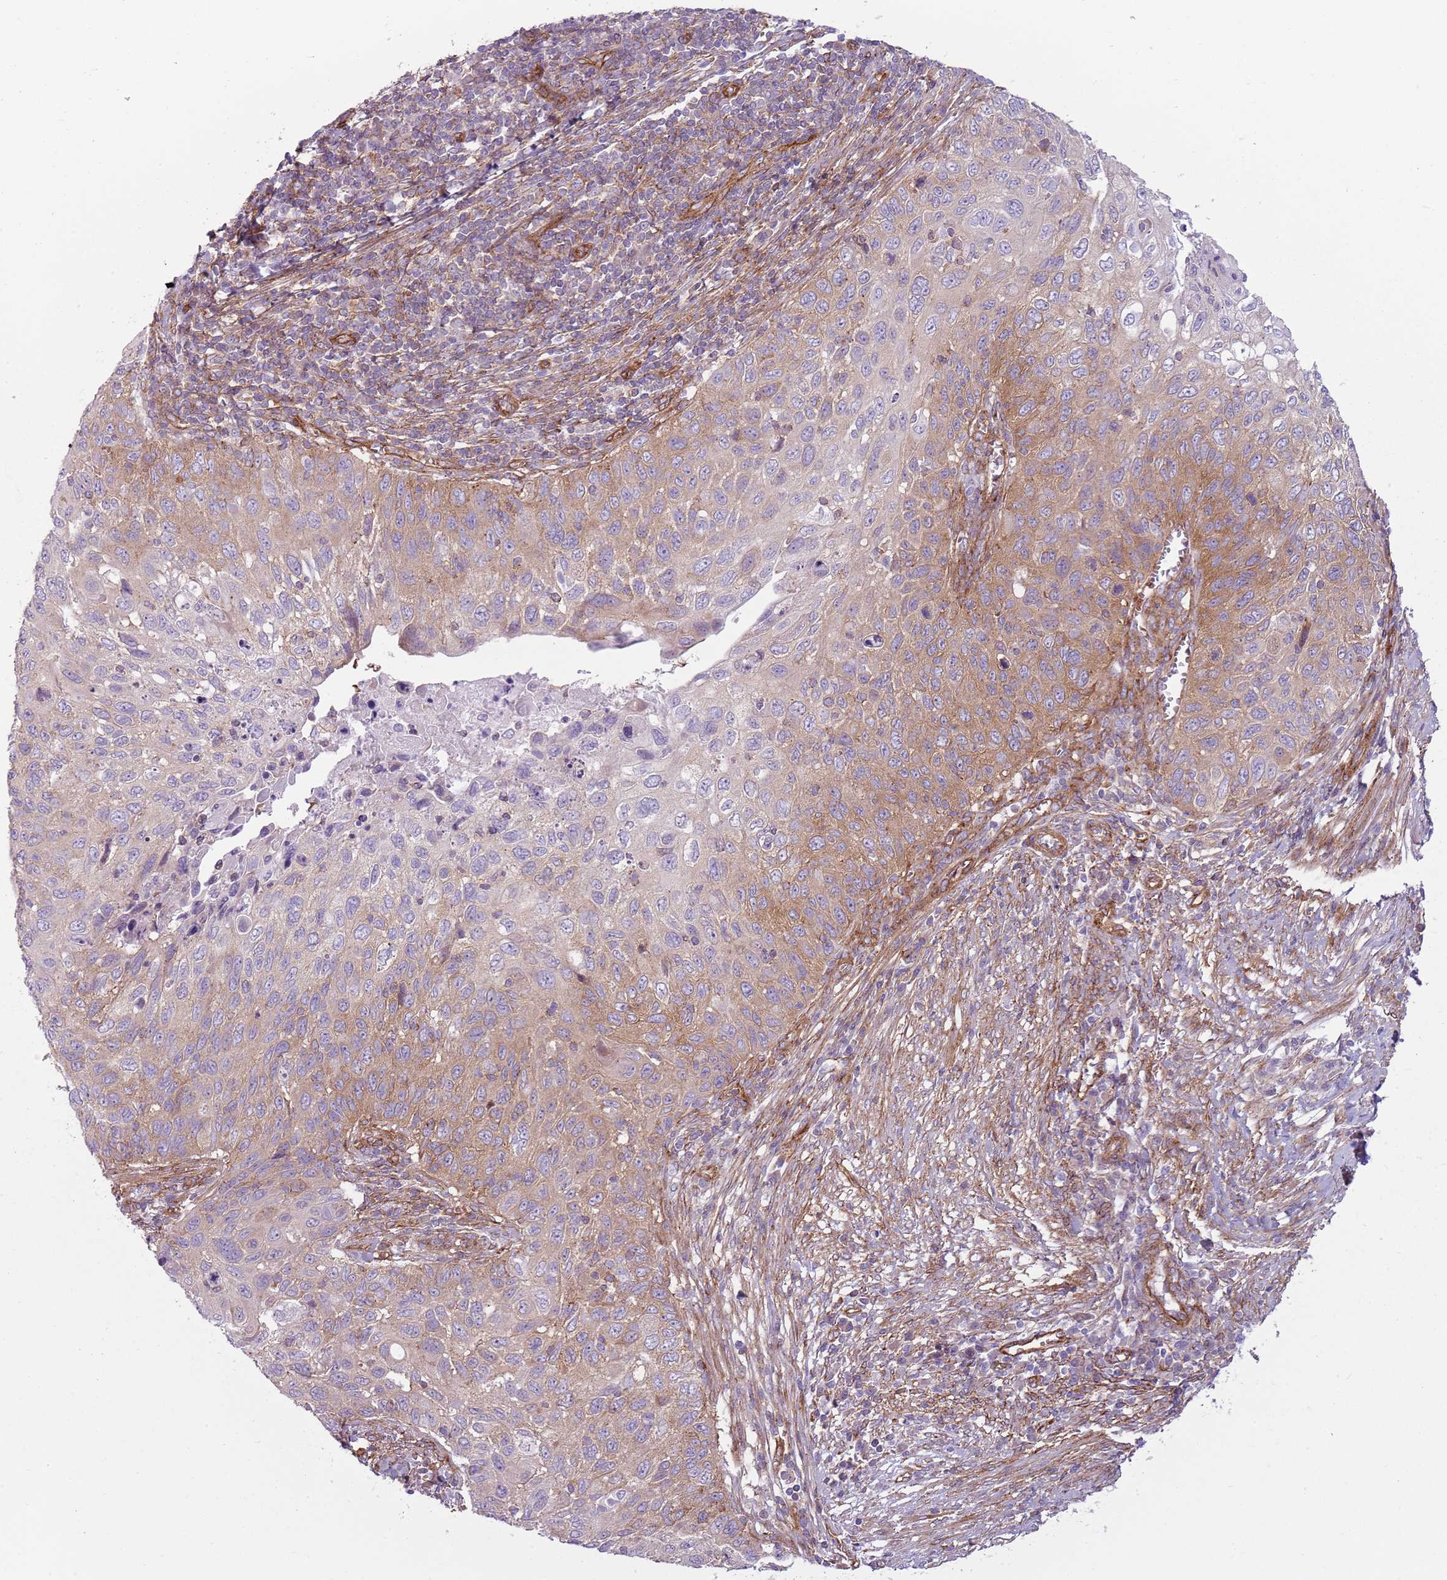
{"staining": {"intensity": "strong", "quantity": "25%-75%", "location": "cytoplasmic/membranous"}, "tissue": "cervical cancer", "cell_type": "Tumor cells", "image_type": "cancer", "snomed": [{"axis": "morphology", "description": "Squamous cell carcinoma, NOS"}, {"axis": "topography", "description": "Cervix"}], "caption": "Immunohistochemistry (IHC) (DAB) staining of human cervical cancer shows strong cytoplasmic/membranous protein expression in approximately 25%-75% of tumor cells.", "gene": "SNX1", "patient": {"sex": "female", "age": 70}}